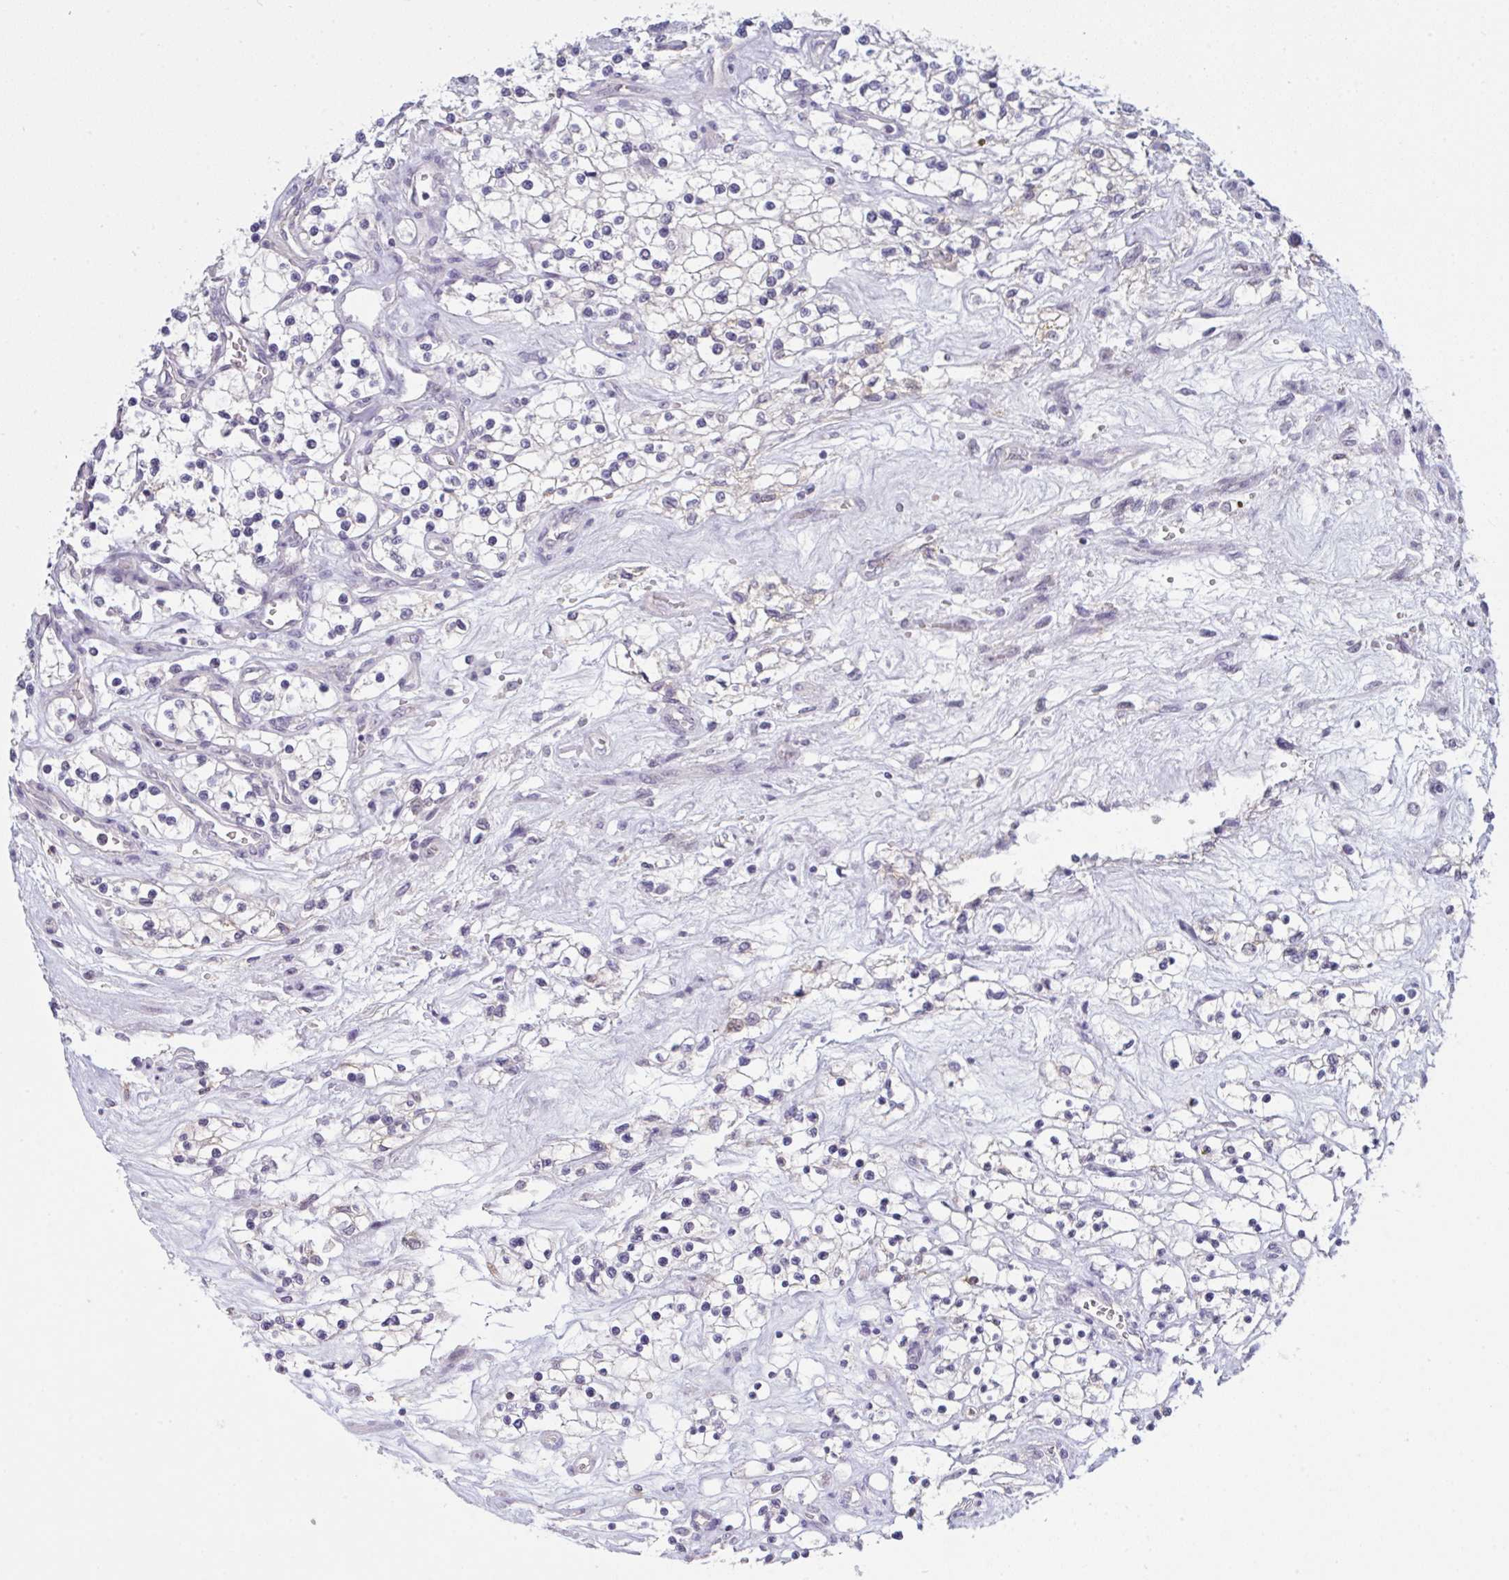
{"staining": {"intensity": "negative", "quantity": "none", "location": "none"}, "tissue": "renal cancer", "cell_type": "Tumor cells", "image_type": "cancer", "snomed": [{"axis": "morphology", "description": "Adenocarcinoma, NOS"}, {"axis": "topography", "description": "Kidney"}], "caption": "Human adenocarcinoma (renal) stained for a protein using immunohistochemistry displays no expression in tumor cells.", "gene": "ZNF784", "patient": {"sex": "female", "age": 69}}